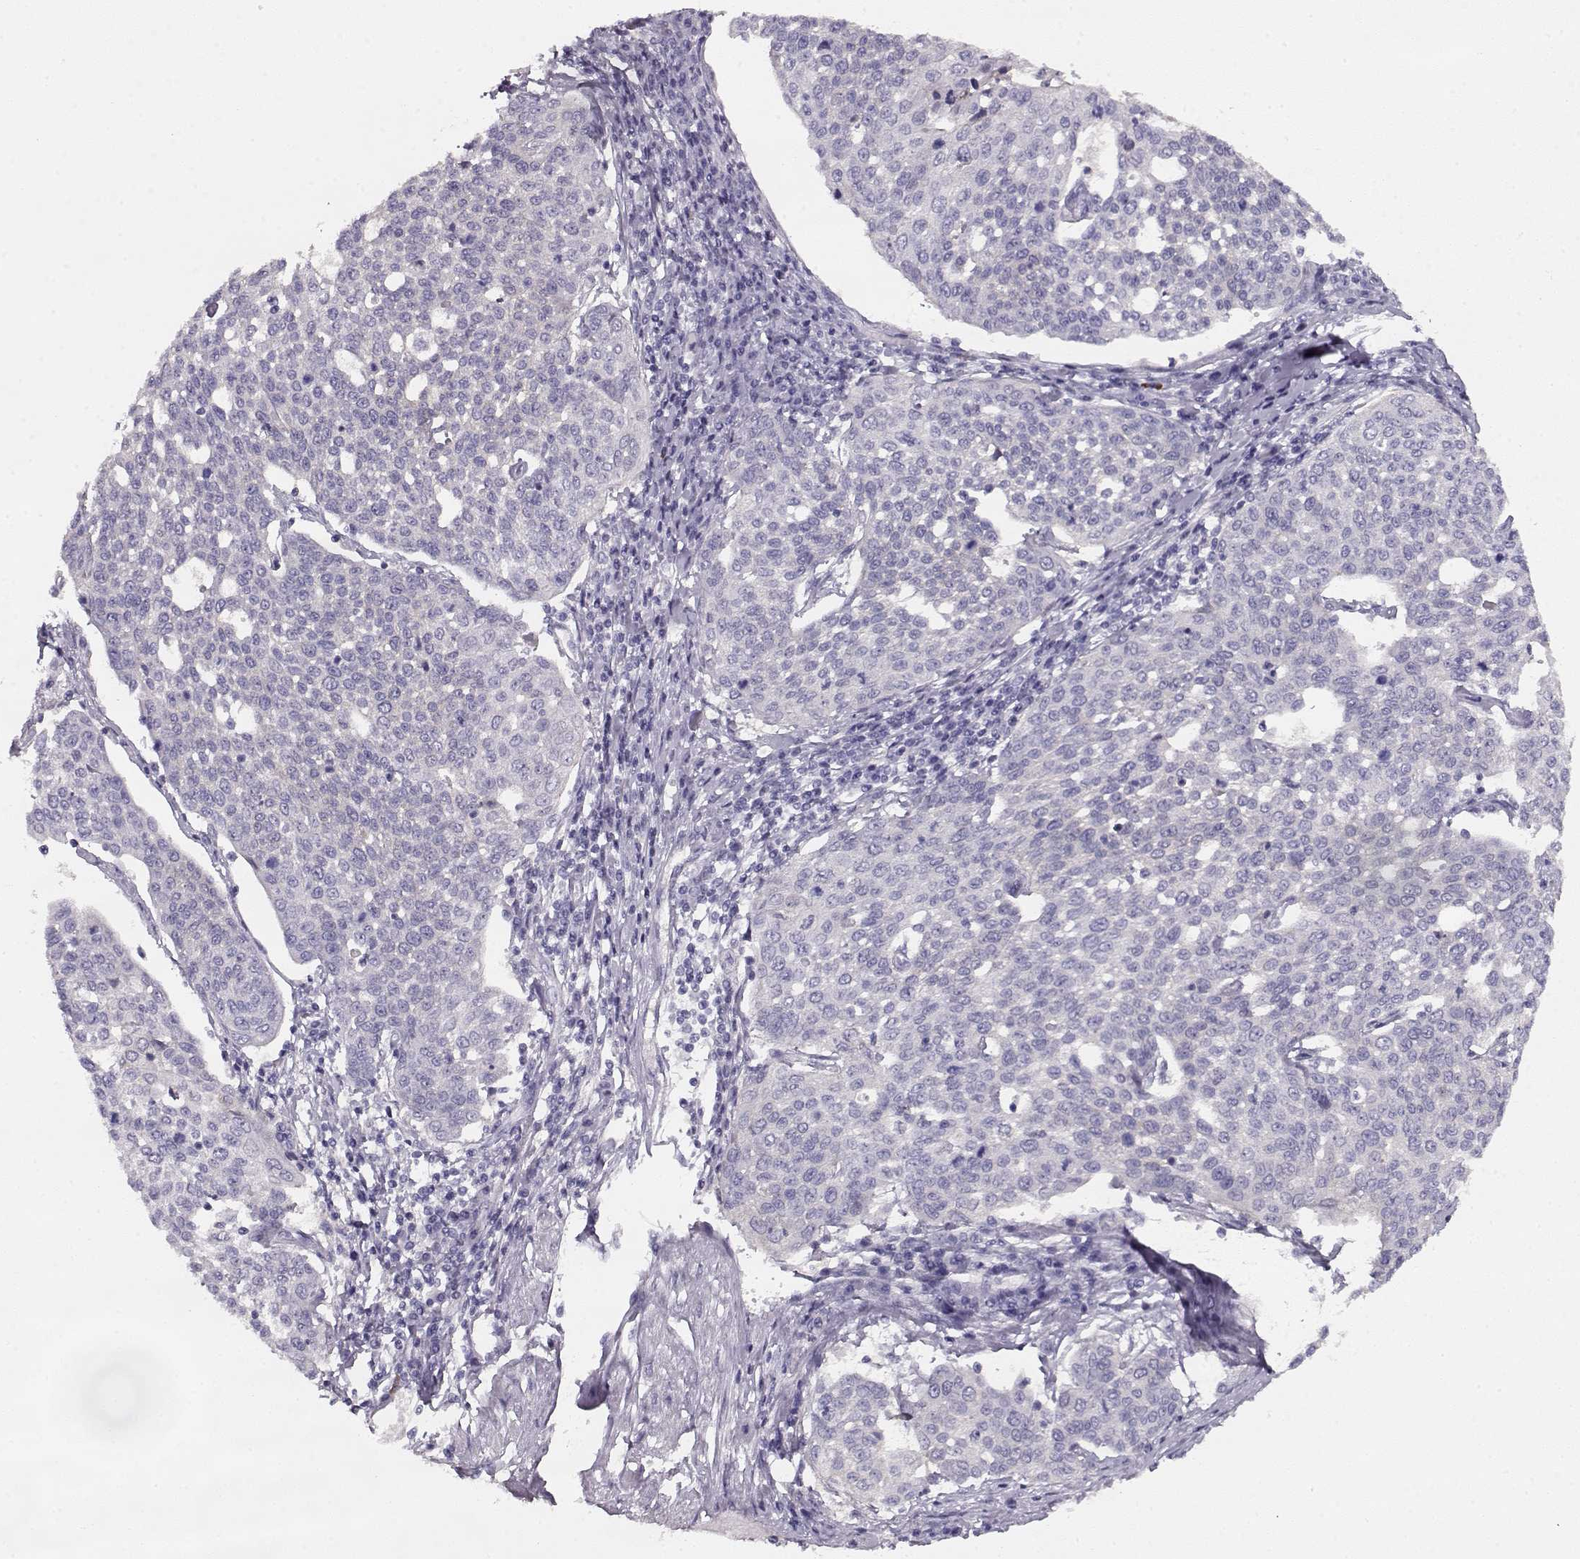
{"staining": {"intensity": "negative", "quantity": "none", "location": "none"}, "tissue": "cervical cancer", "cell_type": "Tumor cells", "image_type": "cancer", "snomed": [{"axis": "morphology", "description": "Squamous cell carcinoma, NOS"}, {"axis": "topography", "description": "Cervix"}], "caption": "Image shows no significant protein positivity in tumor cells of cervical cancer.", "gene": "NDRG4", "patient": {"sex": "female", "age": 34}}